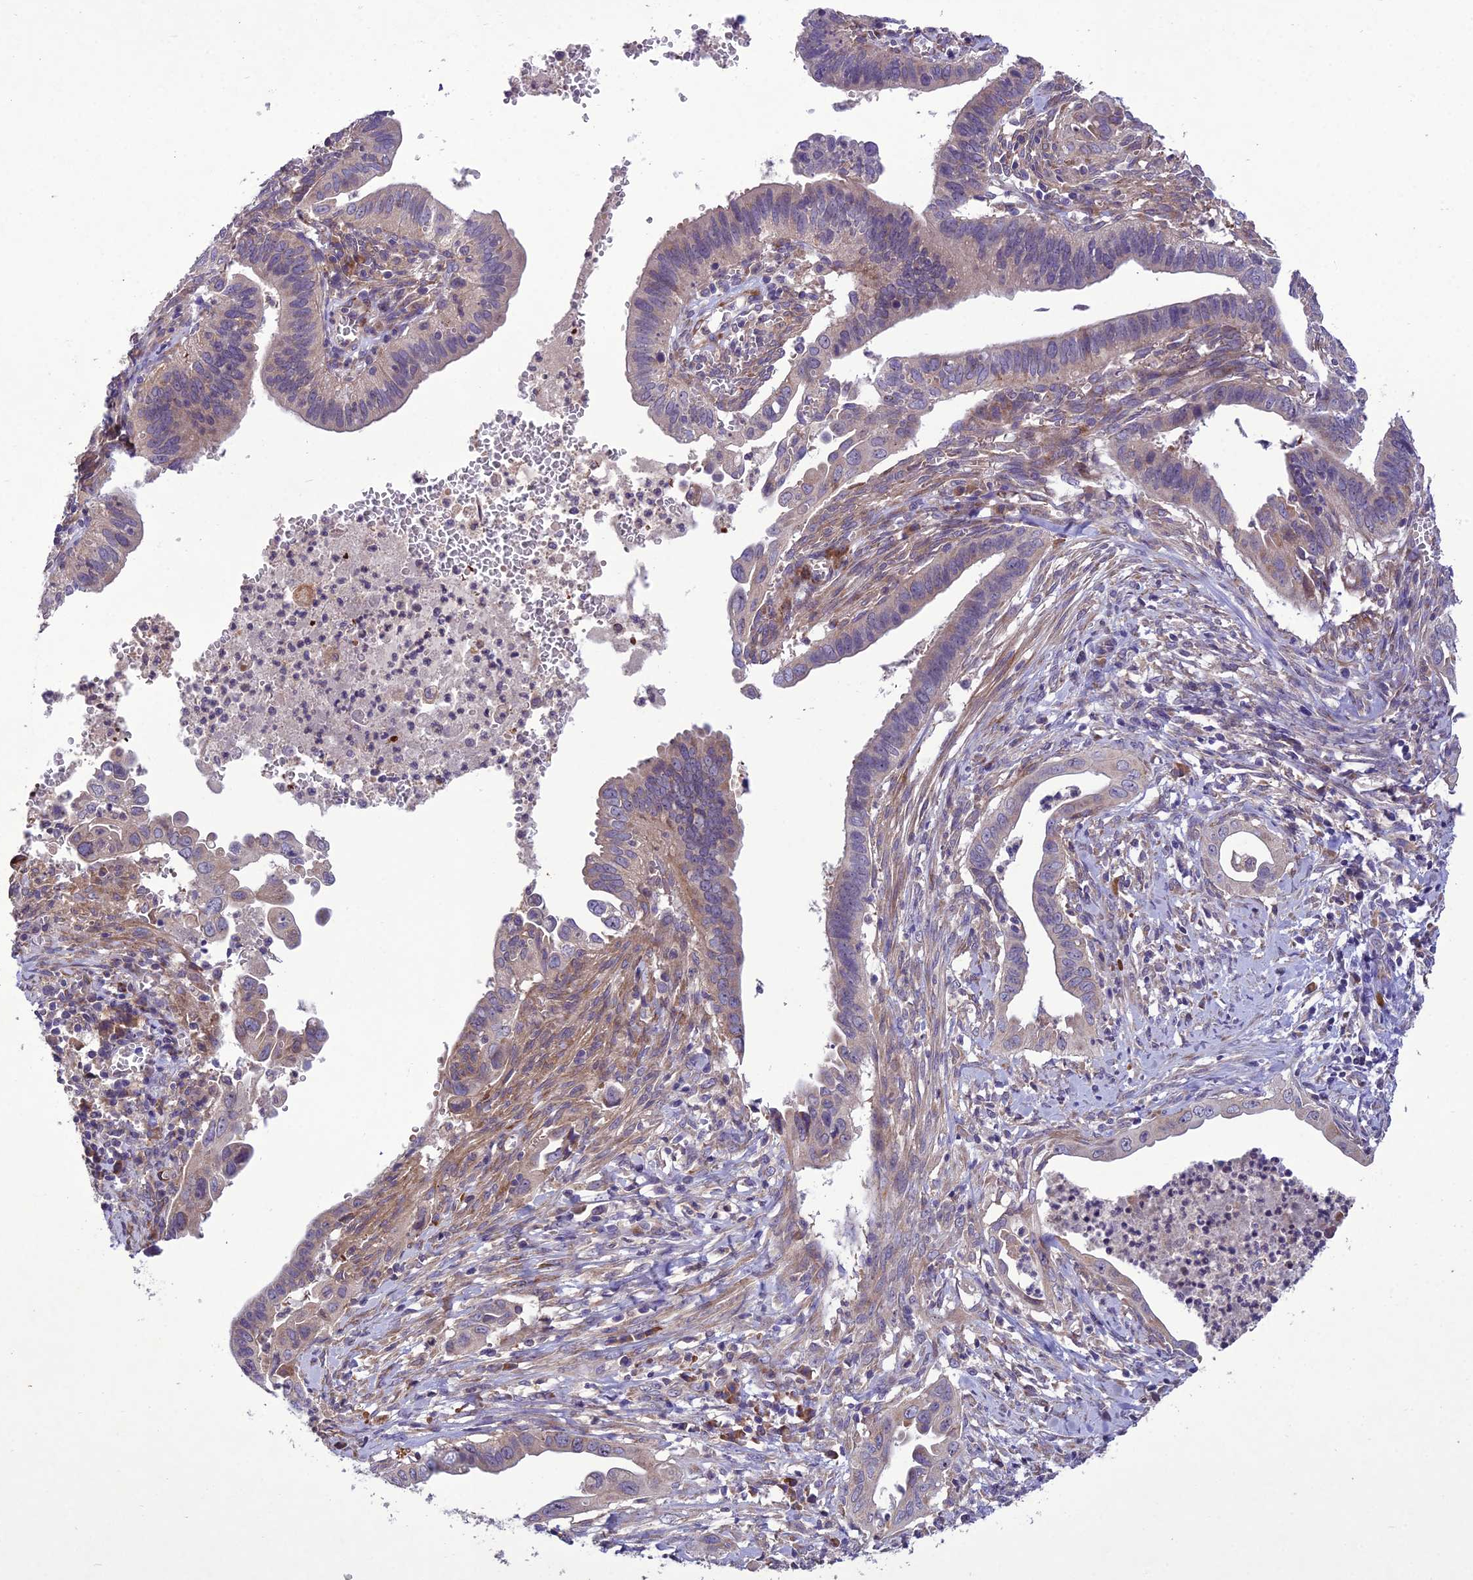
{"staining": {"intensity": "moderate", "quantity": "<25%", "location": "cytoplasmic/membranous"}, "tissue": "cervical cancer", "cell_type": "Tumor cells", "image_type": "cancer", "snomed": [{"axis": "morphology", "description": "Adenocarcinoma, NOS"}, {"axis": "topography", "description": "Cervix"}], "caption": "A micrograph of cervical adenocarcinoma stained for a protein exhibits moderate cytoplasmic/membranous brown staining in tumor cells. (brown staining indicates protein expression, while blue staining denotes nuclei).", "gene": "CENPL", "patient": {"sex": "female", "age": 42}}